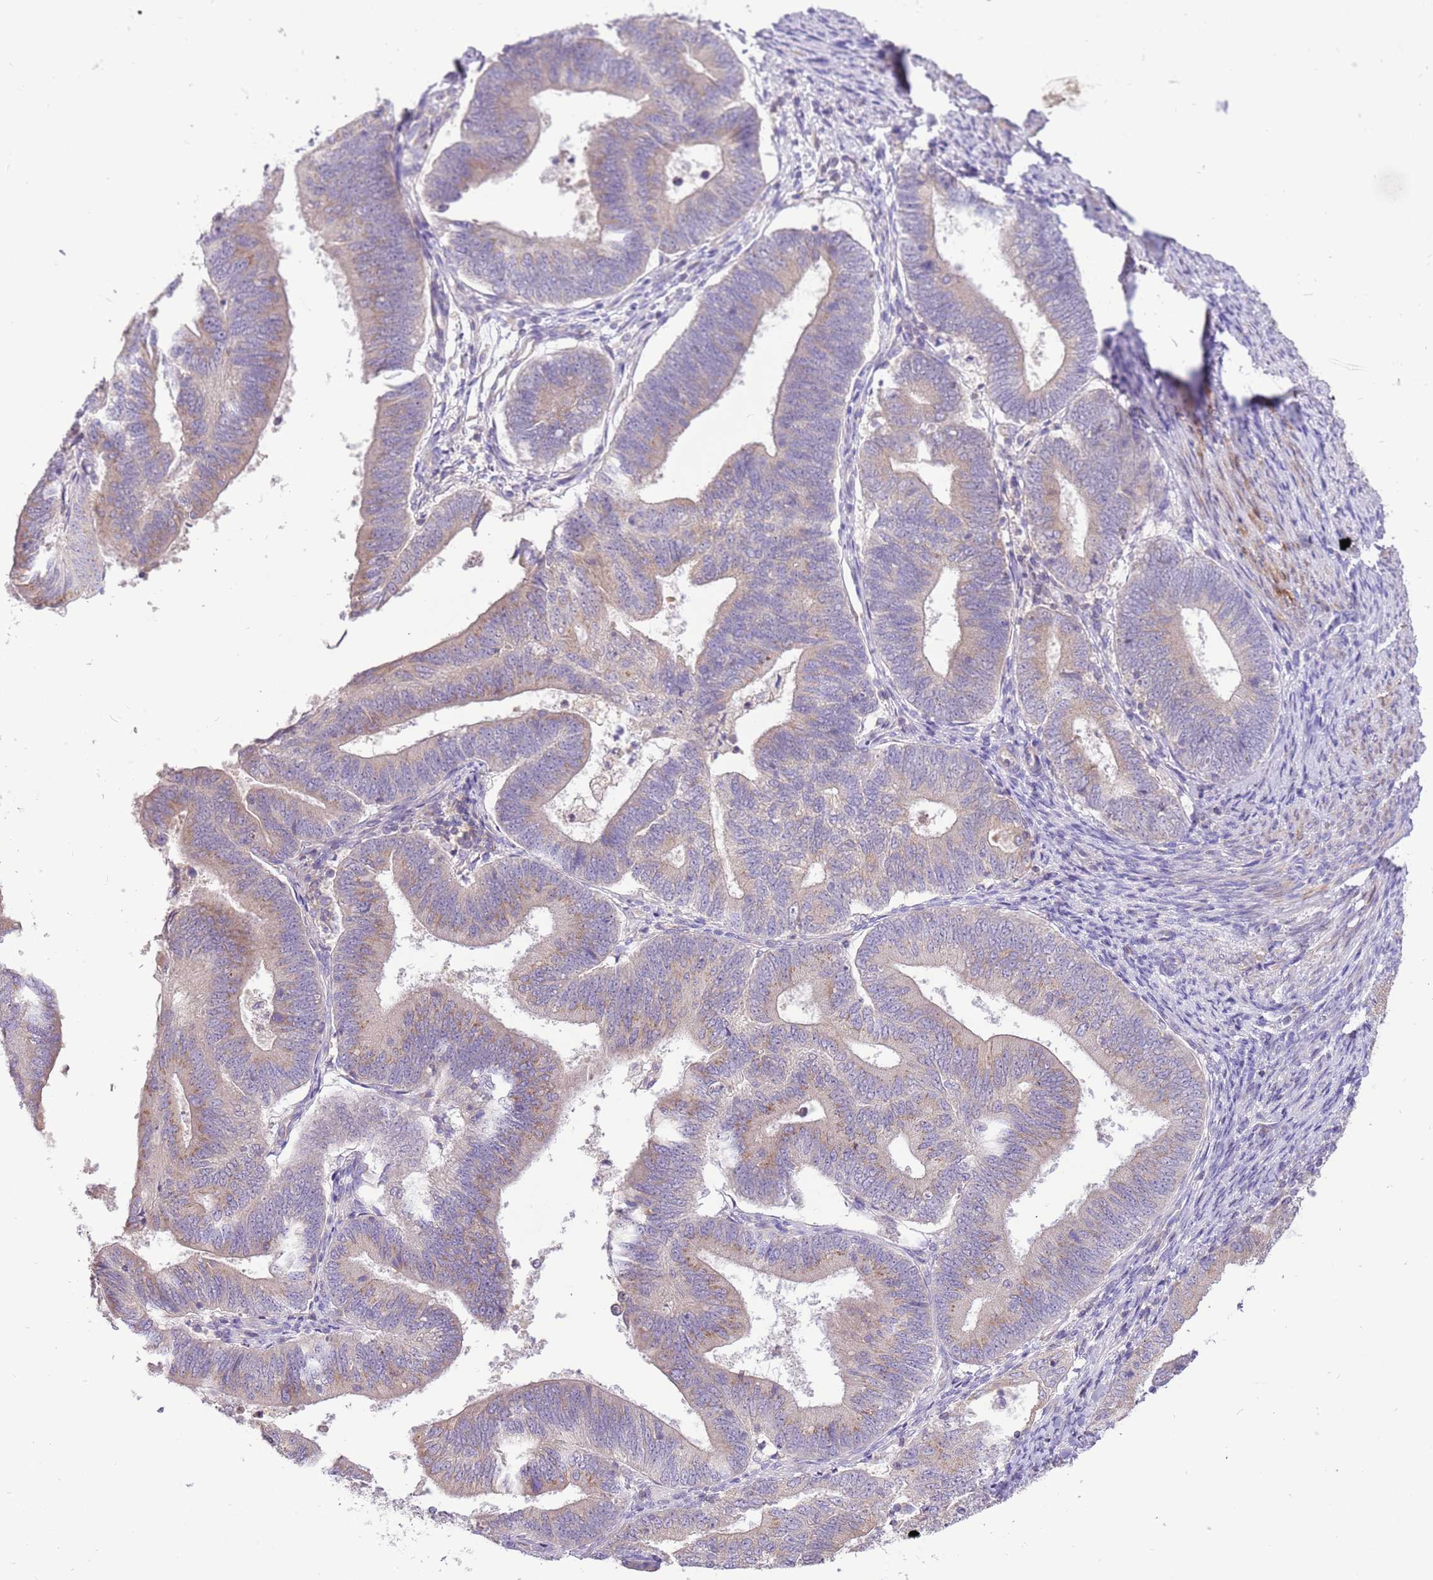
{"staining": {"intensity": "weak", "quantity": "<25%", "location": "cytoplasmic/membranous"}, "tissue": "endometrial cancer", "cell_type": "Tumor cells", "image_type": "cancer", "snomed": [{"axis": "morphology", "description": "Adenocarcinoma, NOS"}, {"axis": "topography", "description": "Endometrium"}], "caption": "There is no significant staining in tumor cells of endometrial cancer. (Brightfield microscopy of DAB (3,3'-diaminobenzidine) immunohistochemistry (IHC) at high magnification).", "gene": "GLCE", "patient": {"sex": "female", "age": 70}}